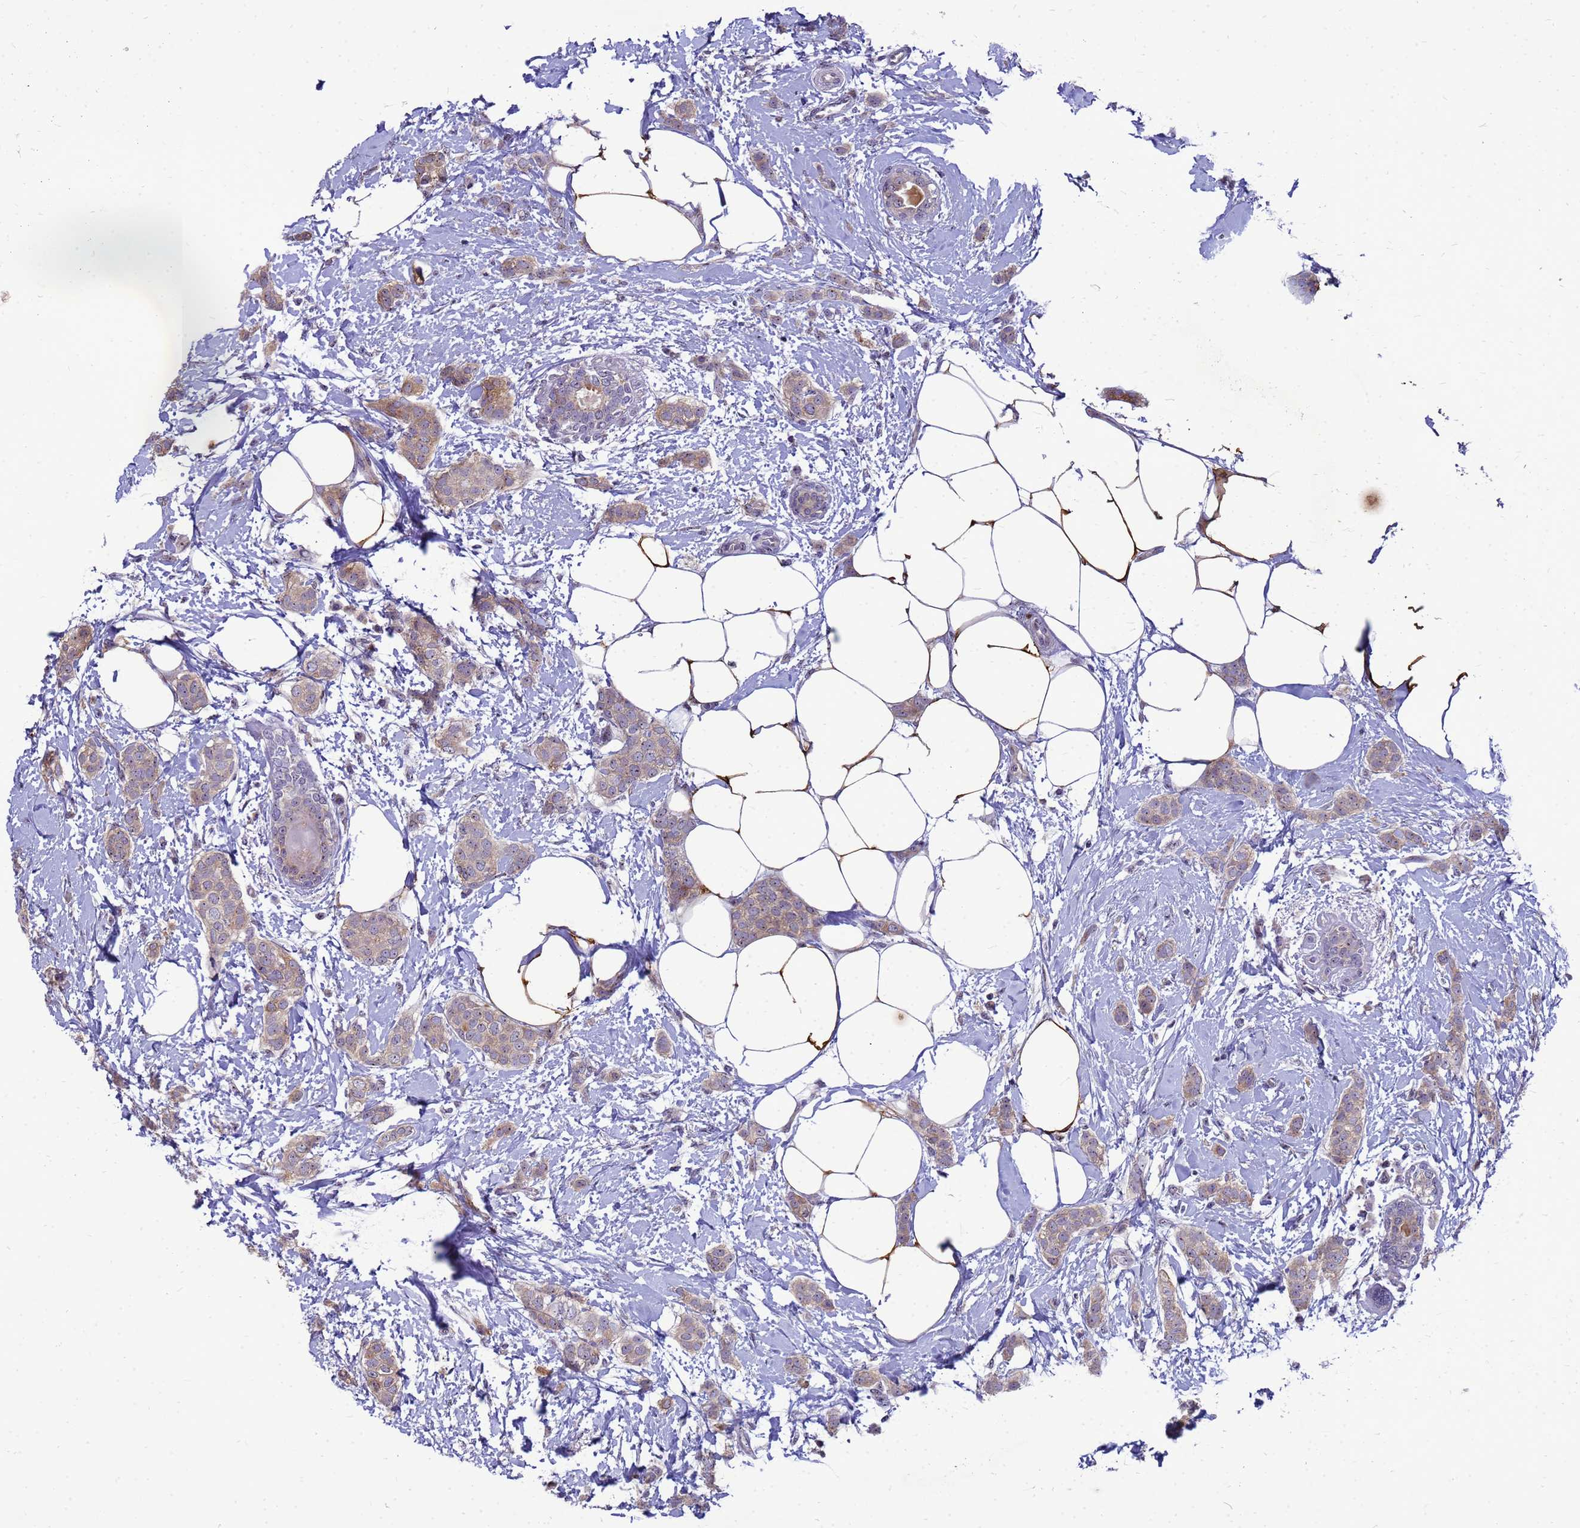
{"staining": {"intensity": "weak", "quantity": ">75%", "location": "cytoplasmic/membranous"}, "tissue": "breast cancer", "cell_type": "Tumor cells", "image_type": "cancer", "snomed": [{"axis": "morphology", "description": "Duct carcinoma"}, {"axis": "topography", "description": "Breast"}], "caption": "An IHC histopathology image of tumor tissue is shown. Protein staining in brown labels weak cytoplasmic/membranous positivity in infiltrating ductal carcinoma (breast) within tumor cells. (DAB (3,3'-diaminobenzidine) IHC with brightfield microscopy, high magnification).", "gene": "RSPO1", "patient": {"sex": "female", "age": 72}}